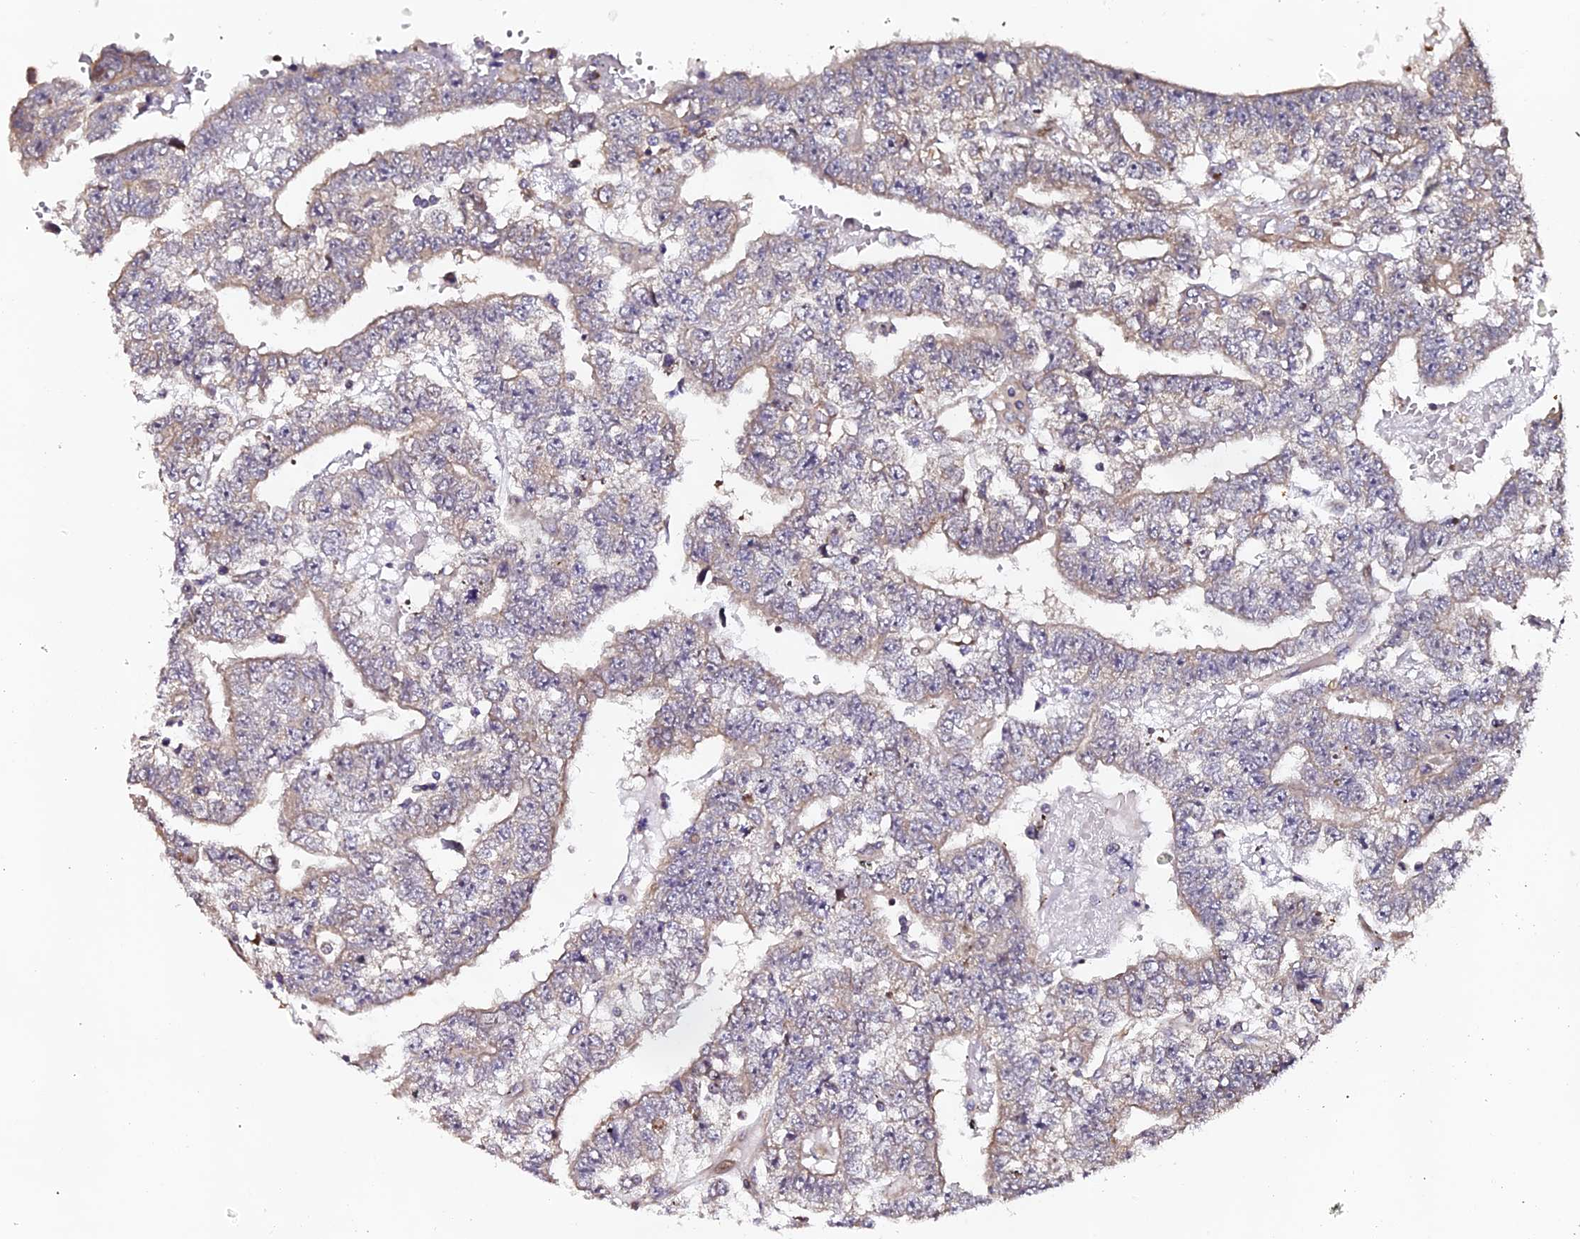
{"staining": {"intensity": "moderate", "quantity": "<25%", "location": "cytoplasmic/membranous"}, "tissue": "testis cancer", "cell_type": "Tumor cells", "image_type": "cancer", "snomed": [{"axis": "morphology", "description": "Carcinoma, Embryonal, NOS"}, {"axis": "topography", "description": "Testis"}], "caption": "Immunohistochemistry (IHC) photomicrograph of neoplastic tissue: human testis embryonal carcinoma stained using IHC displays low levels of moderate protein expression localized specifically in the cytoplasmic/membranous of tumor cells, appearing as a cytoplasmic/membranous brown color.", "gene": "RAB28", "patient": {"sex": "male", "age": 25}}